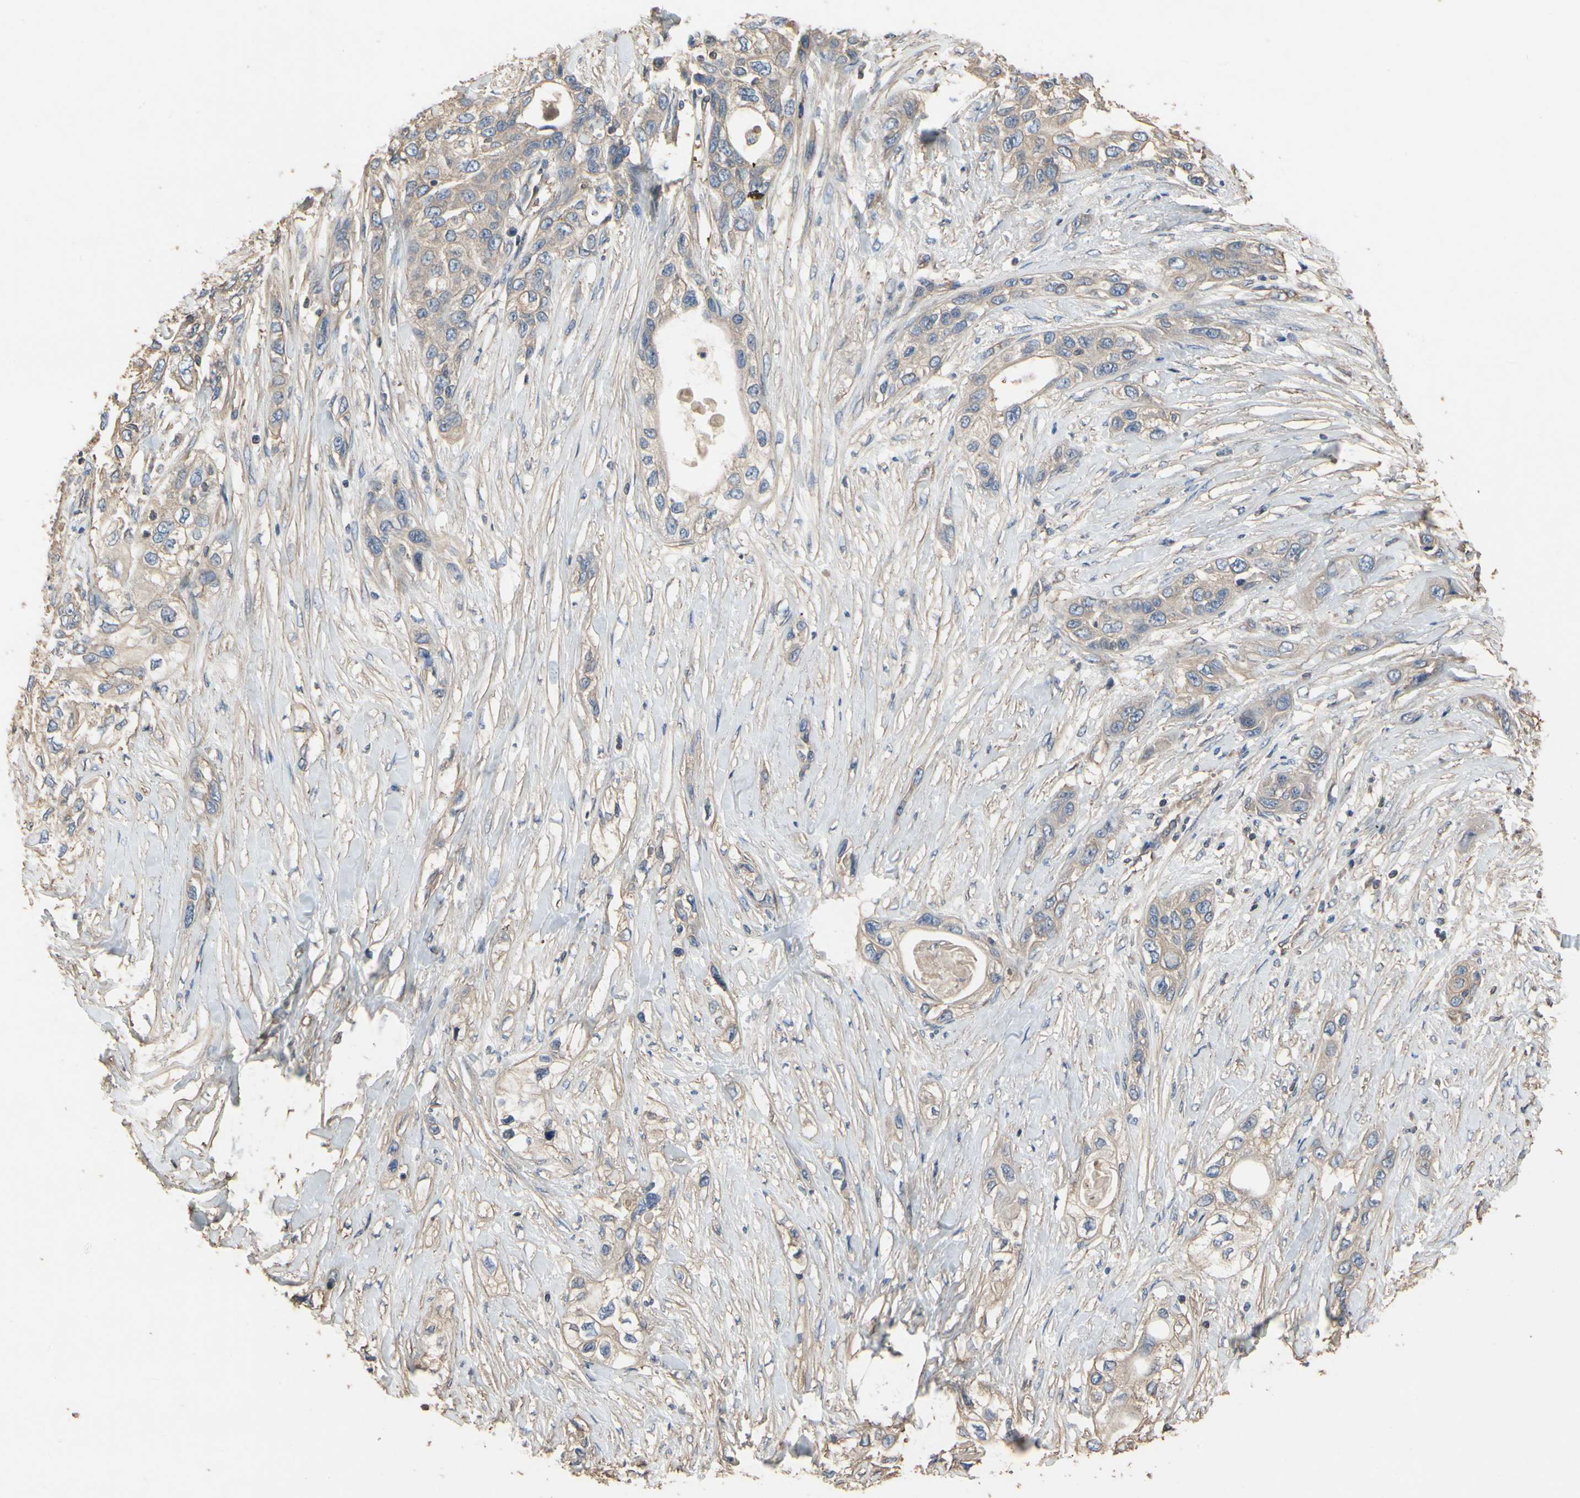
{"staining": {"intensity": "weak", "quantity": ">75%", "location": "cytoplasmic/membranous"}, "tissue": "pancreatic cancer", "cell_type": "Tumor cells", "image_type": "cancer", "snomed": [{"axis": "morphology", "description": "Adenocarcinoma, NOS"}, {"axis": "topography", "description": "Pancreas"}], "caption": "Tumor cells display low levels of weak cytoplasmic/membranous positivity in approximately >75% of cells in adenocarcinoma (pancreatic).", "gene": "PDZK1", "patient": {"sex": "female", "age": 70}}